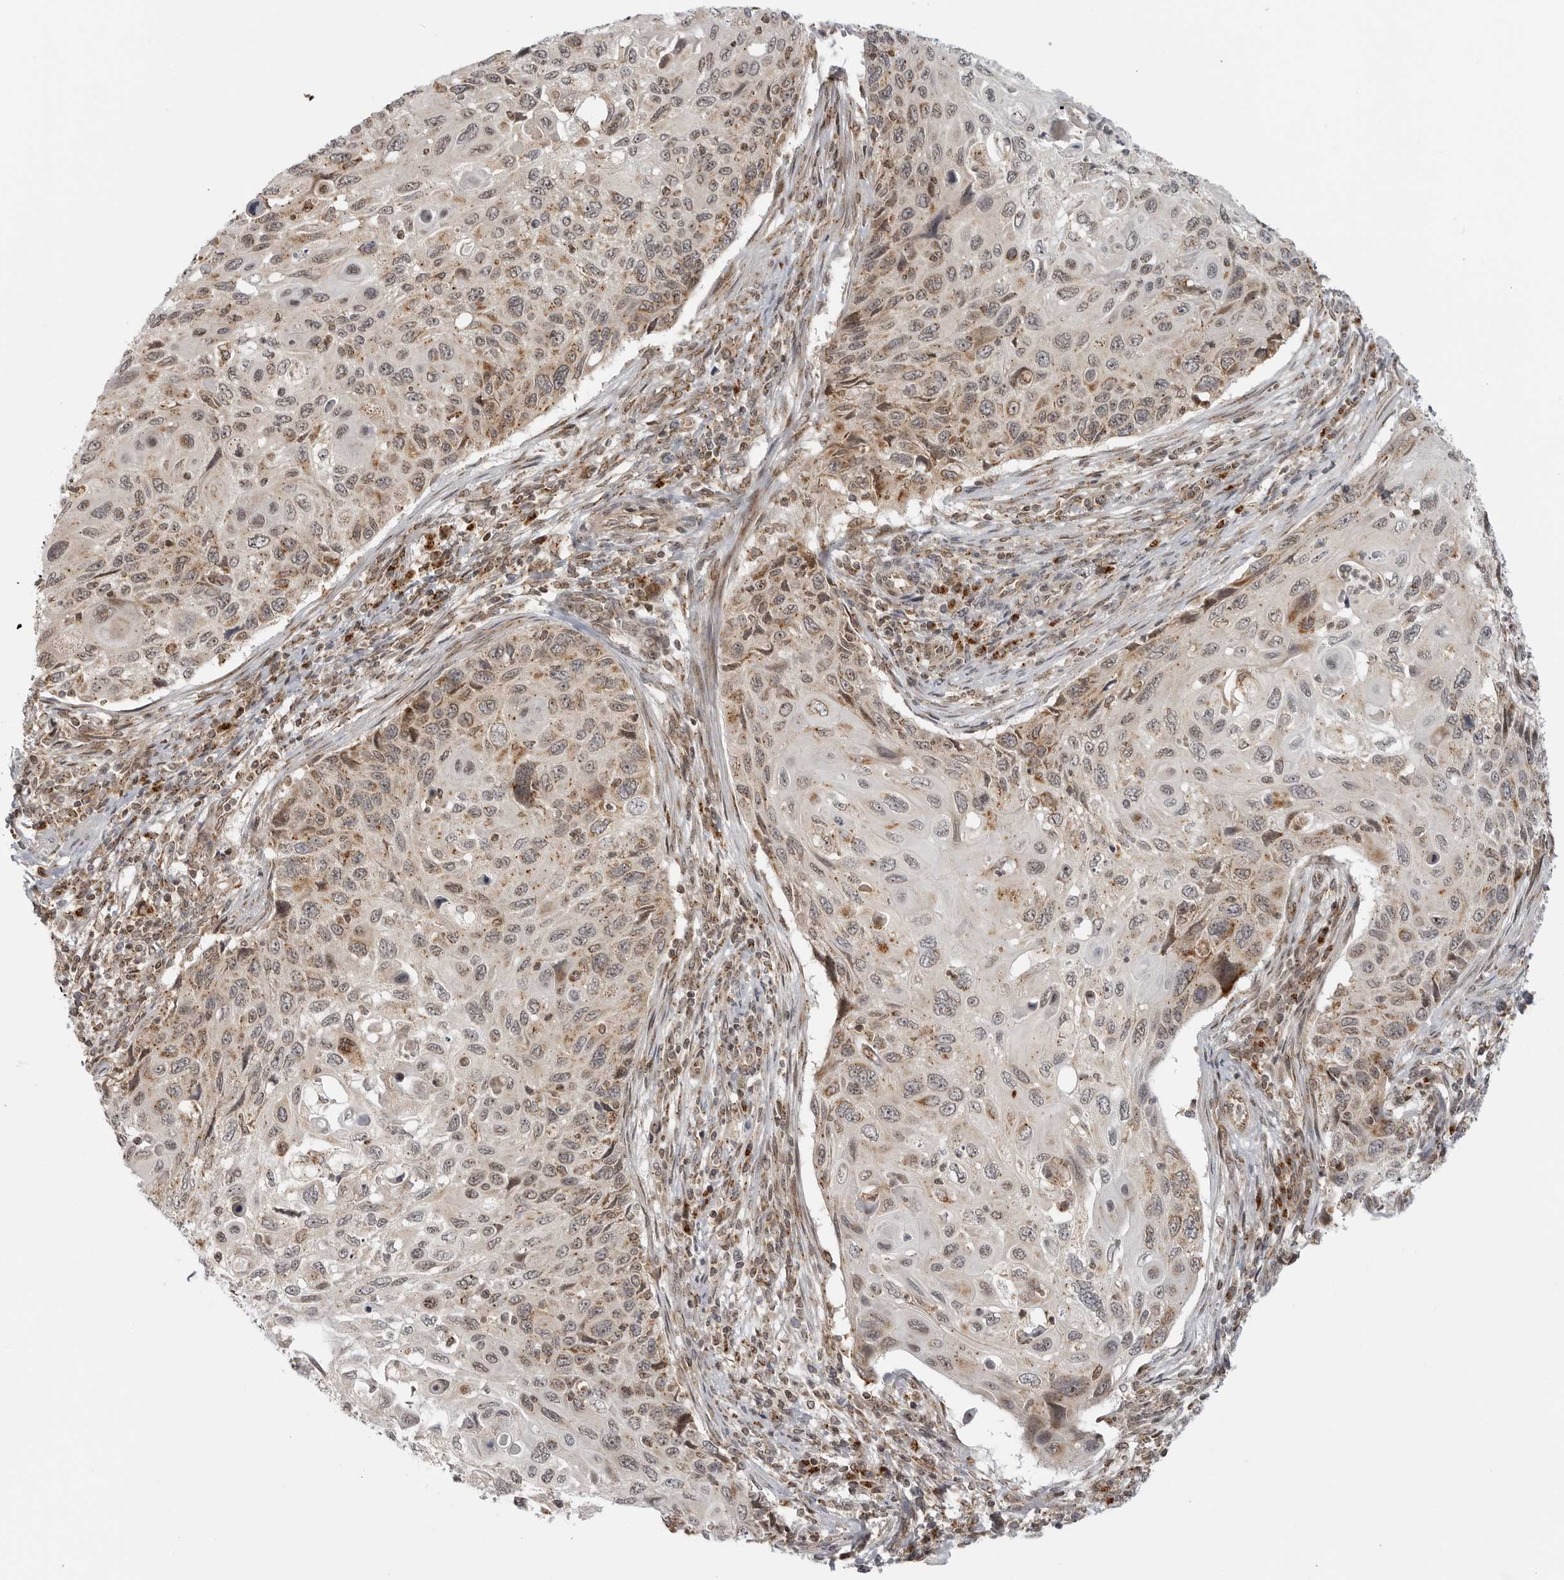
{"staining": {"intensity": "weak", "quantity": "<25%", "location": "cytoplasmic/membranous"}, "tissue": "cervical cancer", "cell_type": "Tumor cells", "image_type": "cancer", "snomed": [{"axis": "morphology", "description": "Squamous cell carcinoma, NOS"}, {"axis": "topography", "description": "Cervix"}], "caption": "Human cervical cancer stained for a protein using immunohistochemistry (IHC) shows no expression in tumor cells.", "gene": "COPA", "patient": {"sex": "female", "age": 70}}